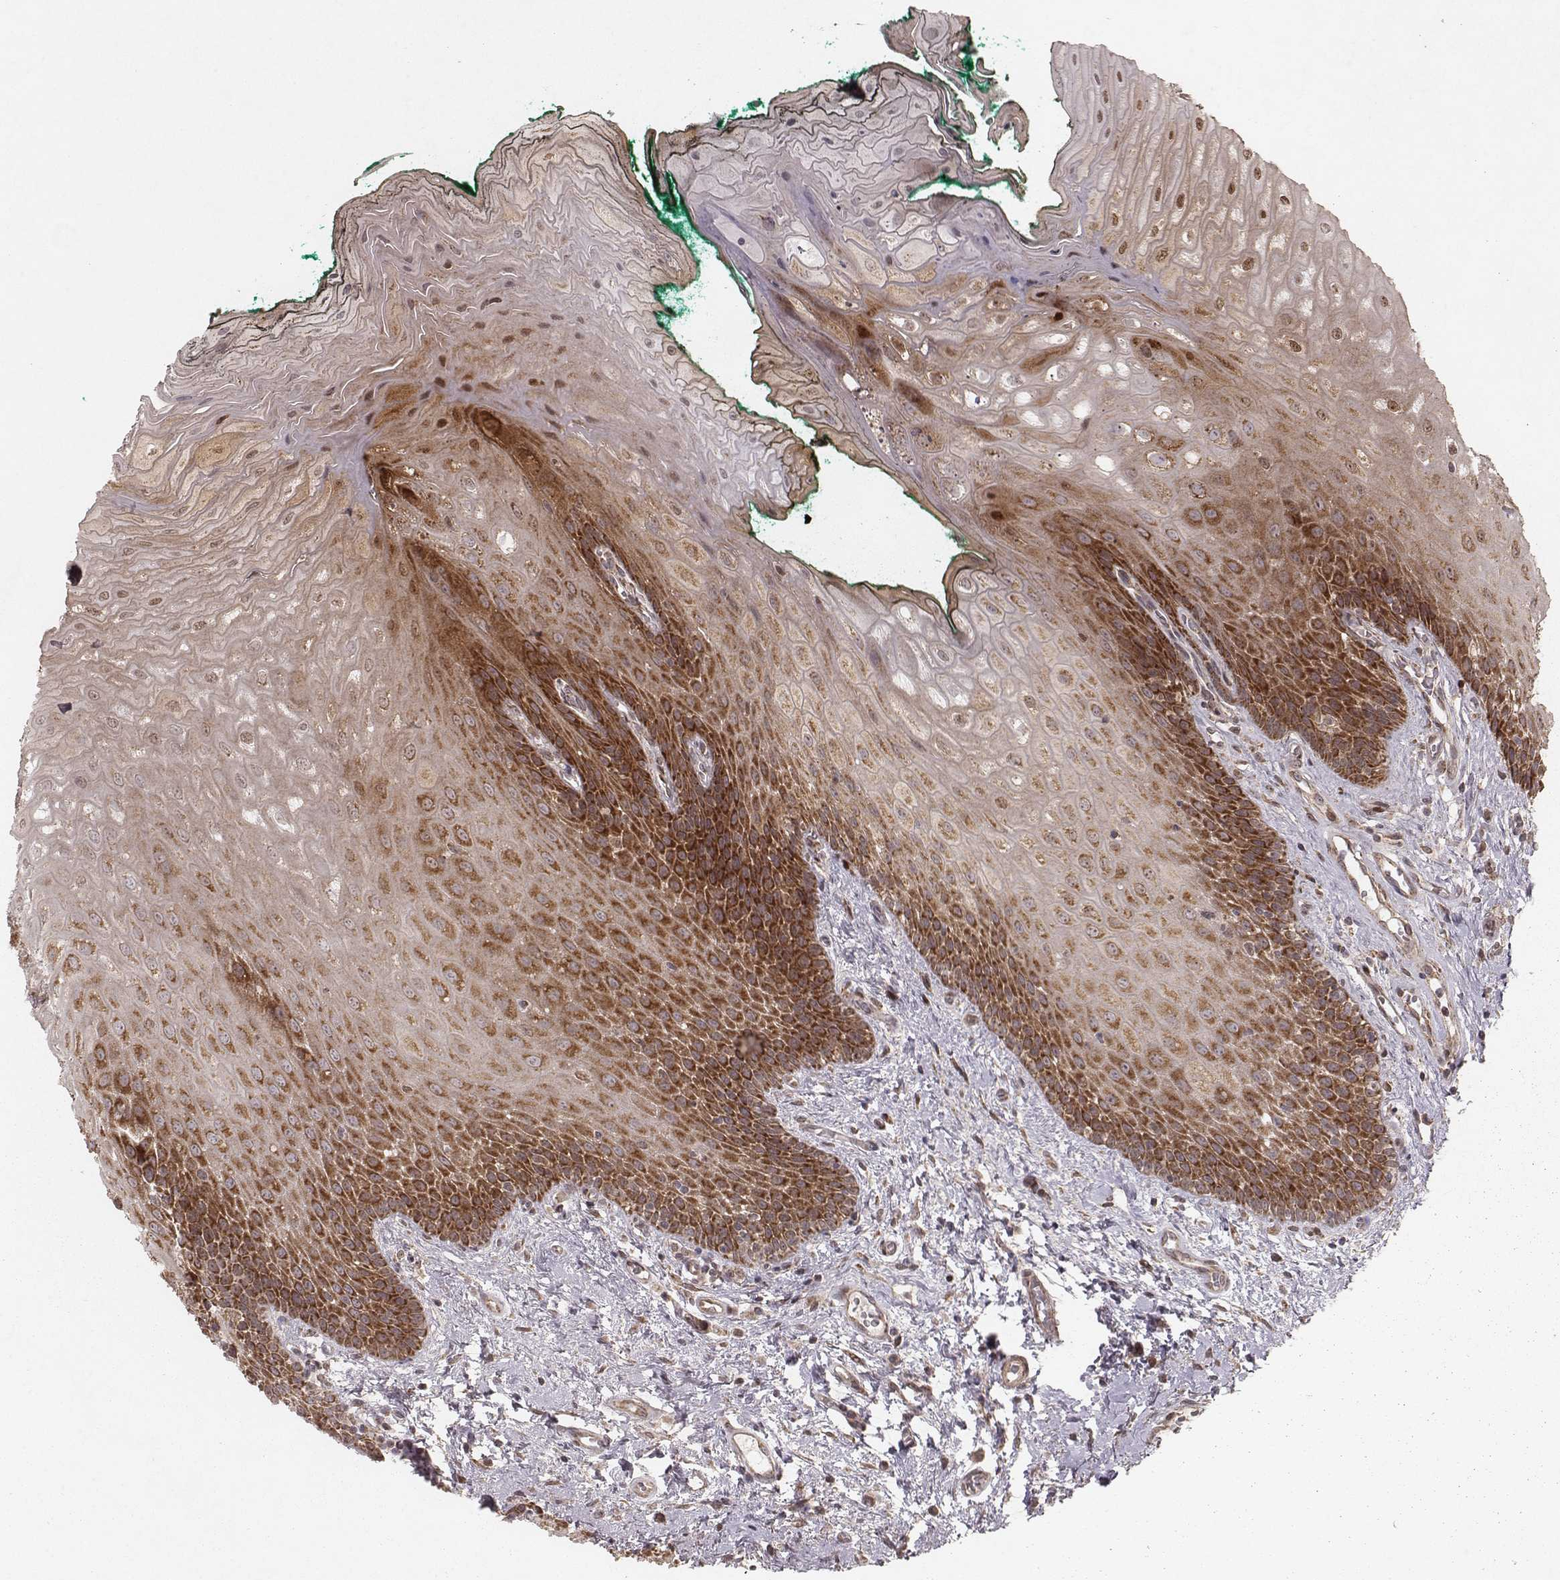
{"staining": {"intensity": "moderate", "quantity": ">75%", "location": "cytoplasmic/membranous"}, "tissue": "oral mucosa", "cell_type": "Squamous epithelial cells", "image_type": "normal", "snomed": [{"axis": "morphology", "description": "Normal tissue, NOS"}, {"axis": "topography", "description": "Oral tissue"}], "caption": "Immunohistochemistry (IHC) (DAB) staining of normal human oral mucosa exhibits moderate cytoplasmic/membranous protein expression in approximately >75% of squamous epithelial cells.", "gene": "NDUFA7", "patient": {"sex": "female", "age": 68}}